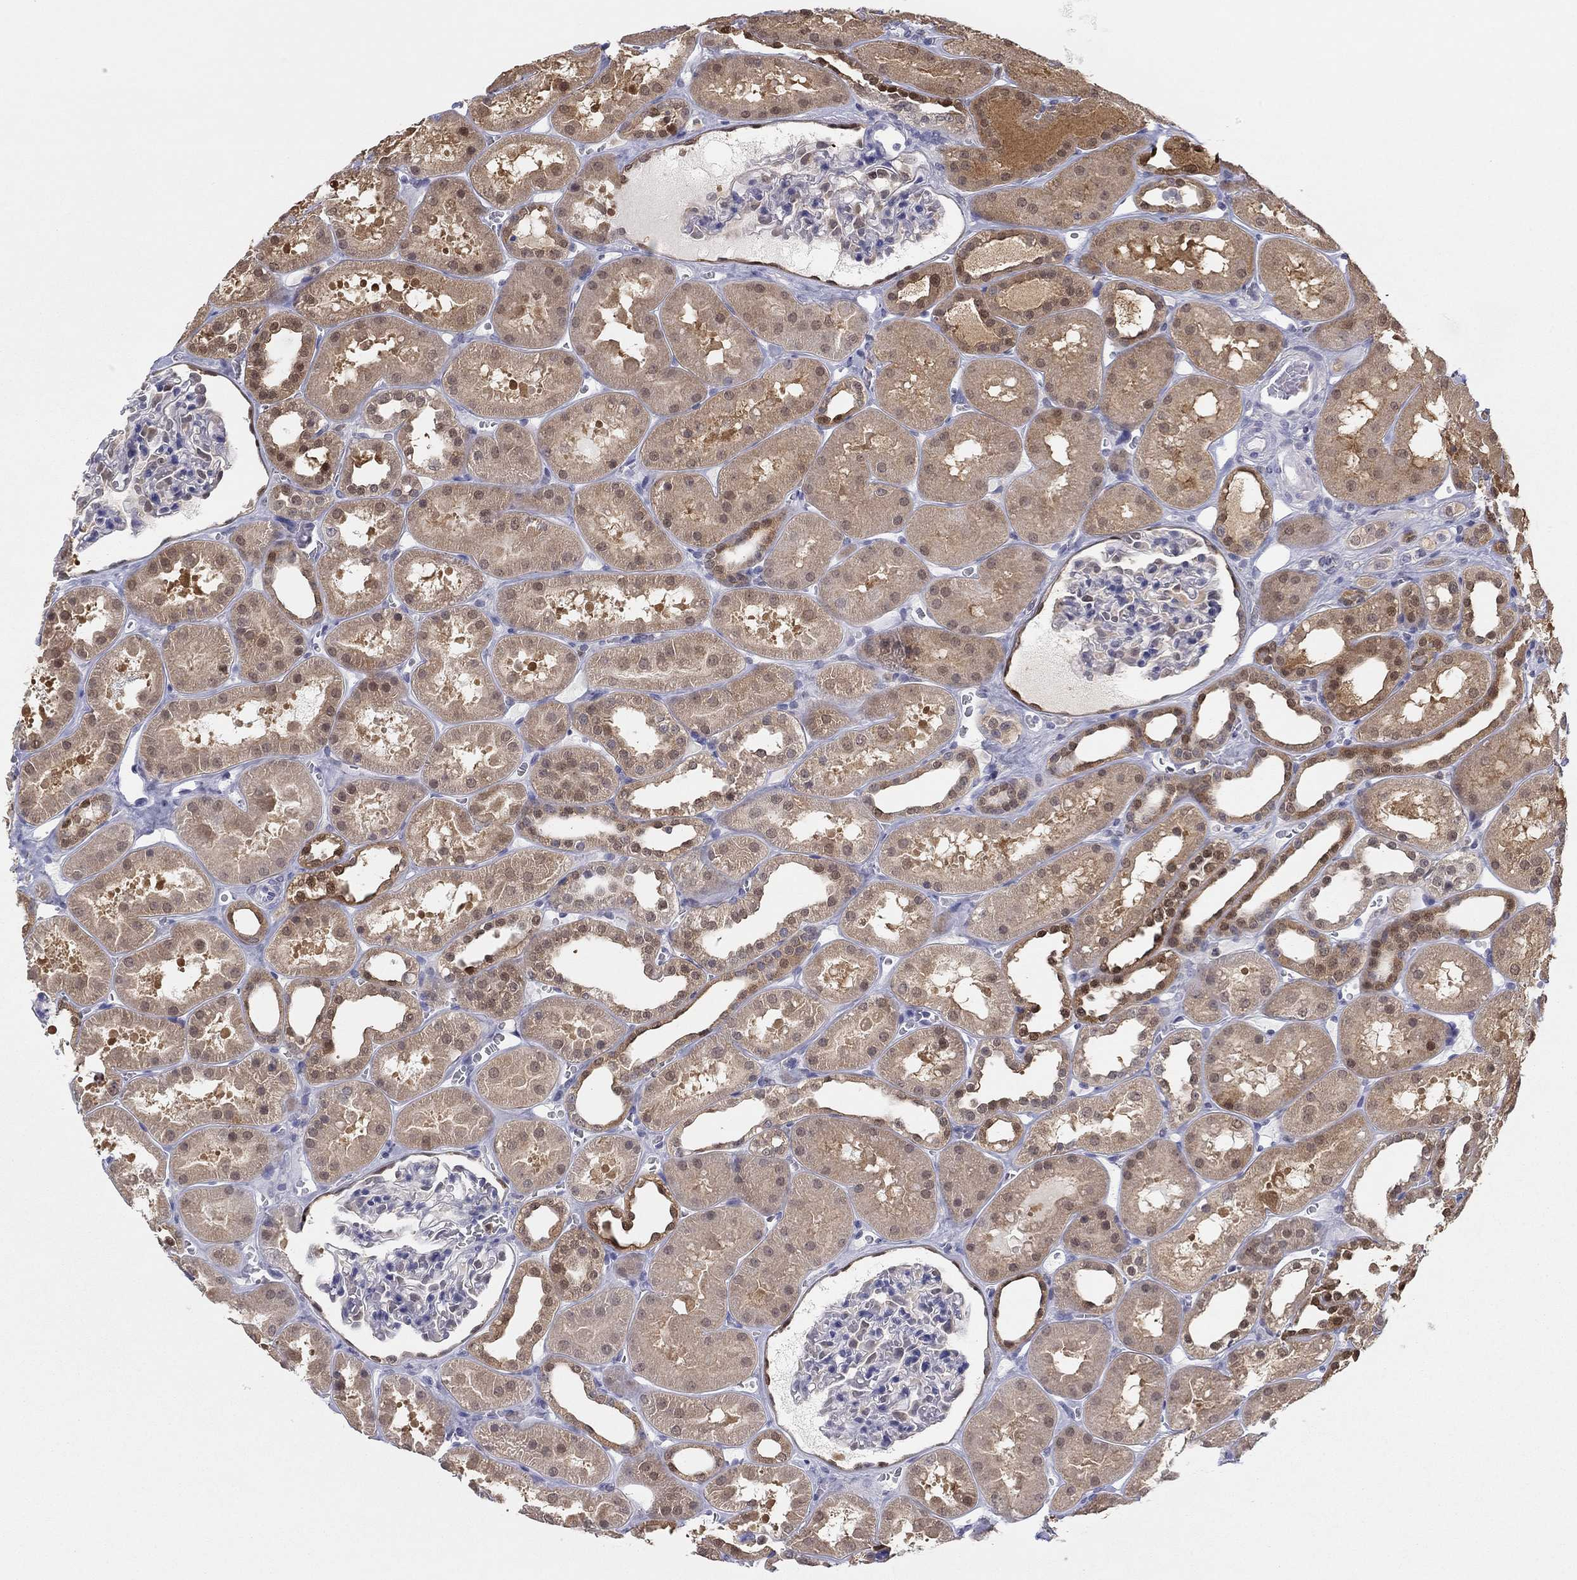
{"staining": {"intensity": "negative", "quantity": "none", "location": "none"}, "tissue": "kidney", "cell_type": "Cells in glomeruli", "image_type": "normal", "snomed": [{"axis": "morphology", "description": "Normal tissue, NOS"}, {"axis": "topography", "description": "Kidney"}], "caption": "An image of human kidney is negative for staining in cells in glomeruli.", "gene": "PDXK", "patient": {"sex": "female", "age": 41}}